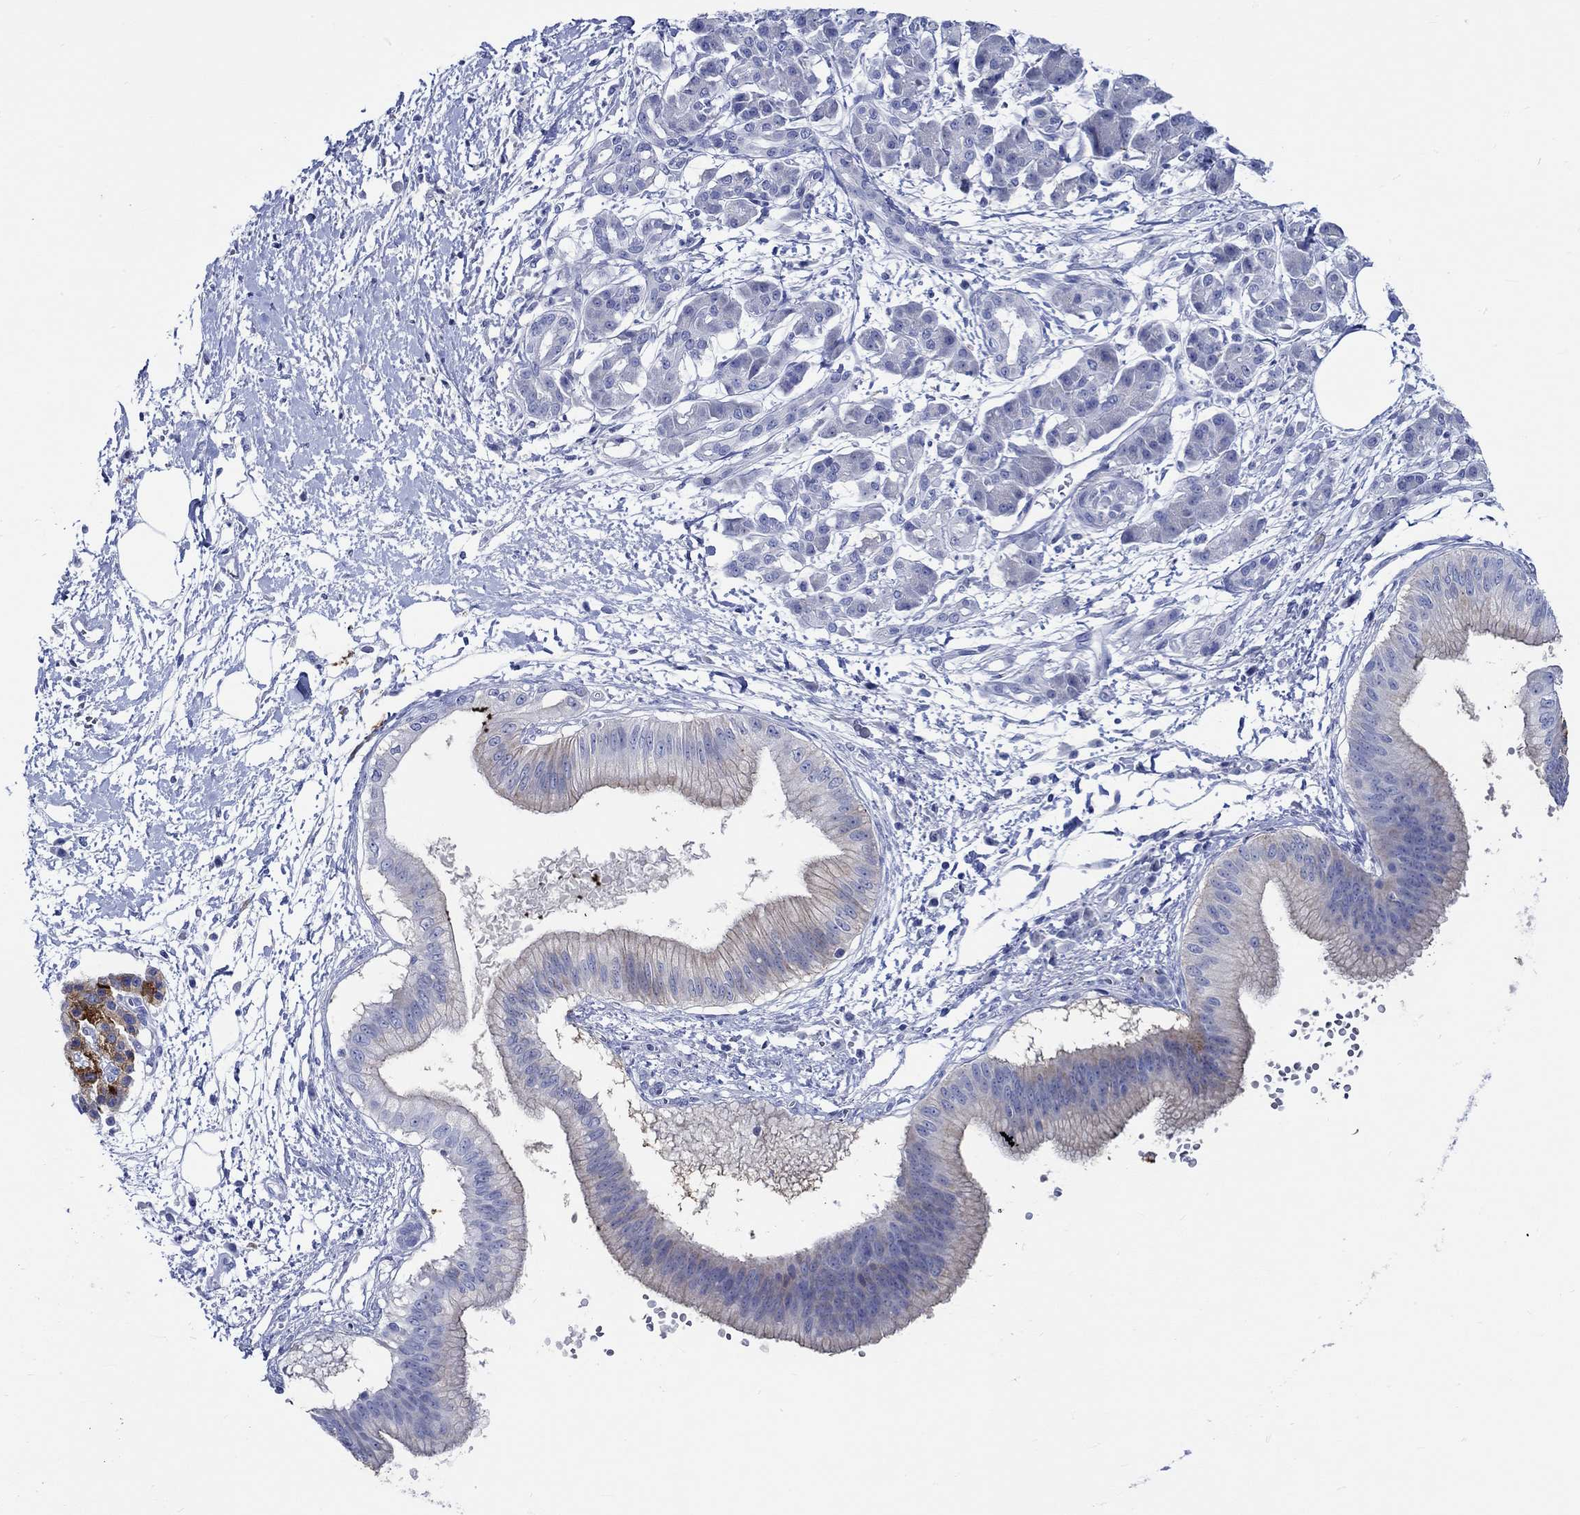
{"staining": {"intensity": "negative", "quantity": "none", "location": "none"}, "tissue": "pancreatic cancer", "cell_type": "Tumor cells", "image_type": "cancer", "snomed": [{"axis": "morphology", "description": "Adenocarcinoma, NOS"}, {"axis": "topography", "description": "Pancreas"}], "caption": "Tumor cells are negative for brown protein staining in pancreatic adenocarcinoma. (Stains: DAB (3,3'-diaminobenzidine) IHC with hematoxylin counter stain, Microscopy: brightfield microscopy at high magnification).", "gene": "PTPRN2", "patient": {"sex": "male", "age": 72}}